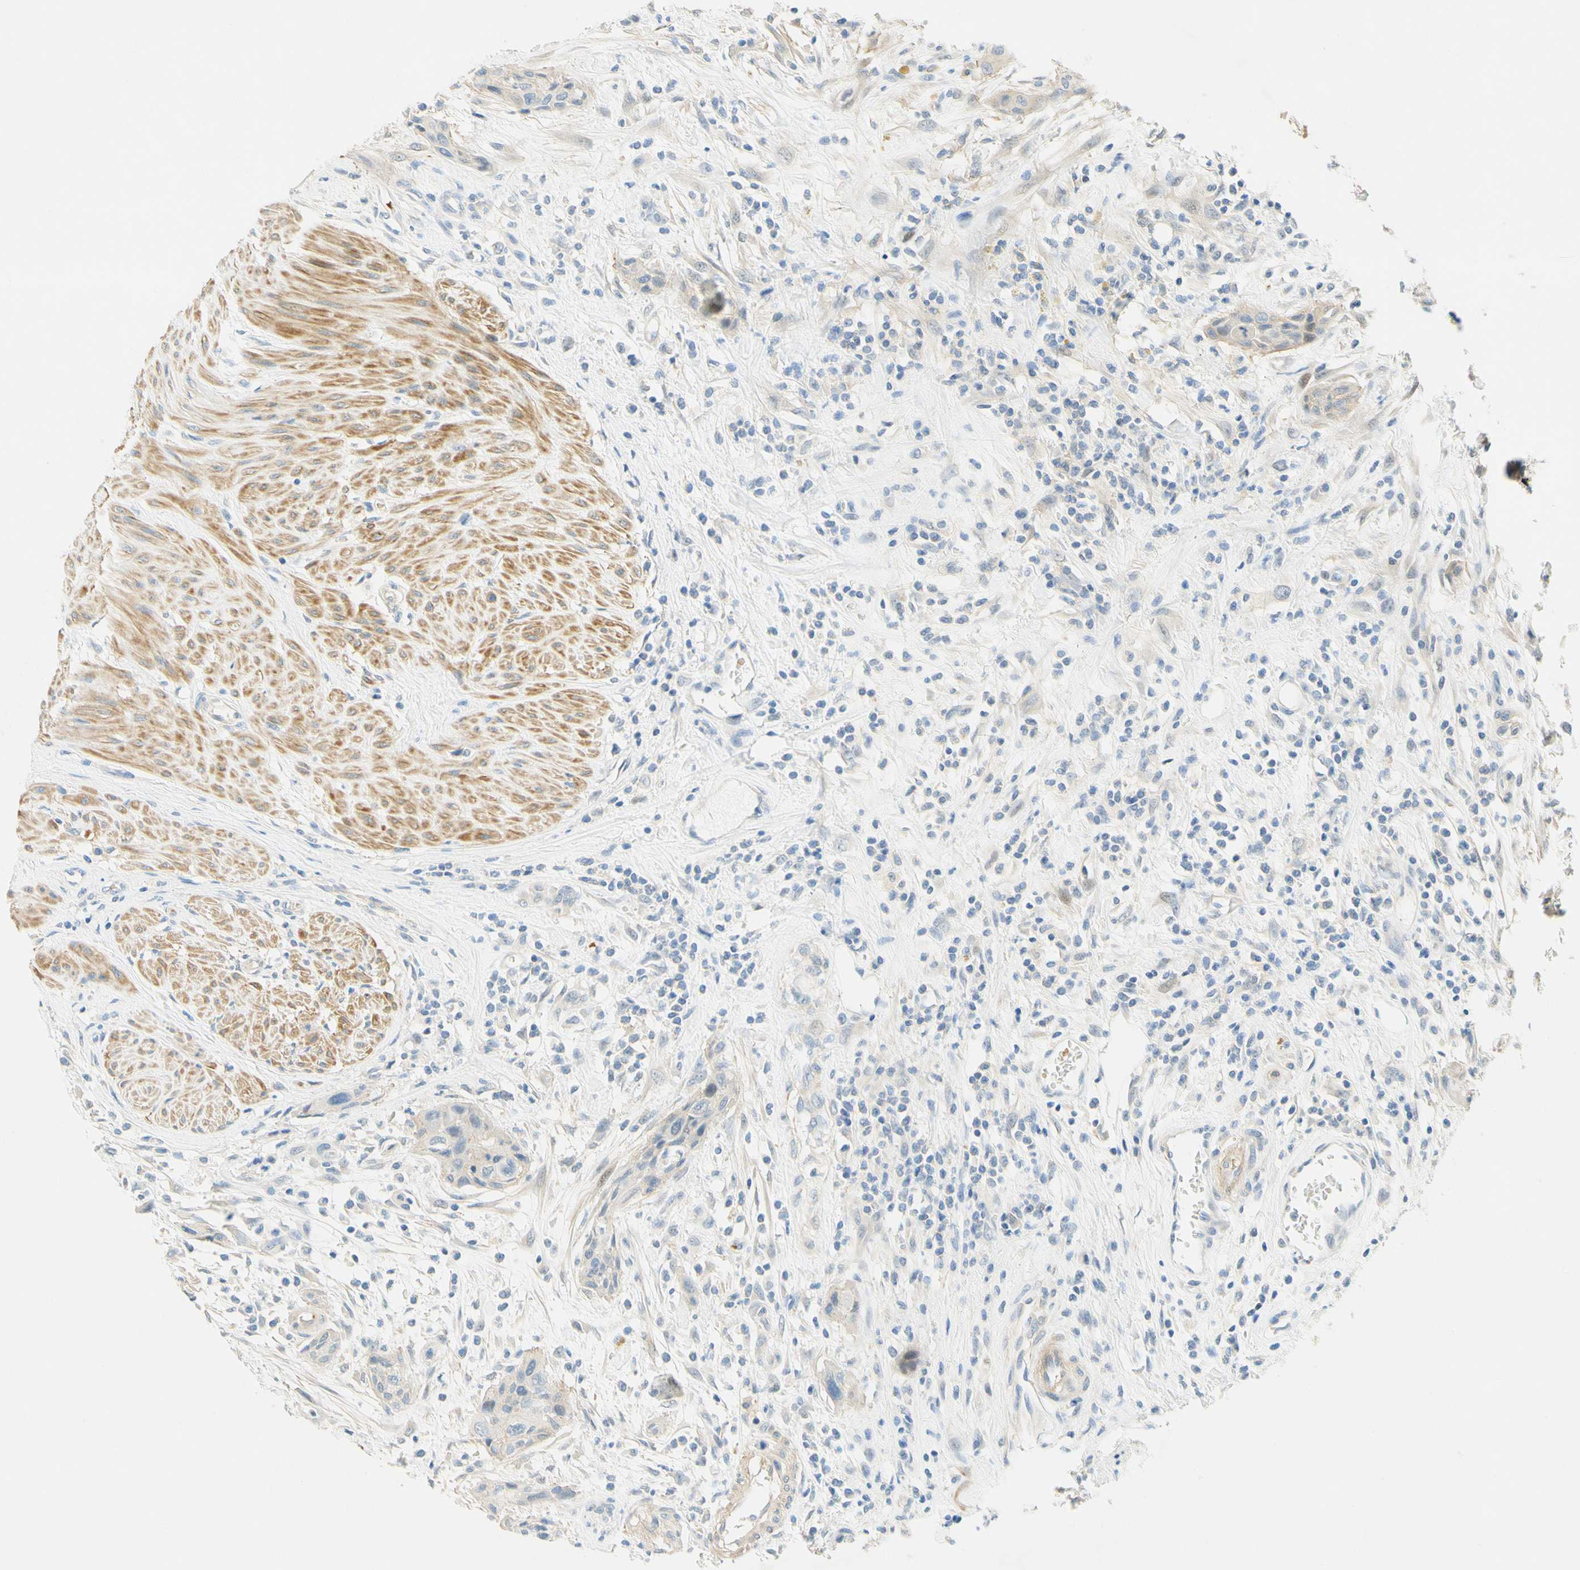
{"staining": {"intensity": "weak", "quantity": ">75%", "location": "cytoplasmic/membranous"}, "tissue": "urothelial cancer", "cell_type": "Tumor cells", "image_type": "cancer", "snomed": [{"axis": "morphology", "description": "Urothelial carcinoma, High grade"}, {"axis": "topography", "description": "Urinary bladder"}], "caption": "Human urothelial cancer stained for a protein (brown) demonstrates weak cytoplasmic/membranous positive positivity in approximately >75% of tumor cells.", "gene": "ENTREP2", "patient": {"sex": "male", "age": 35}}